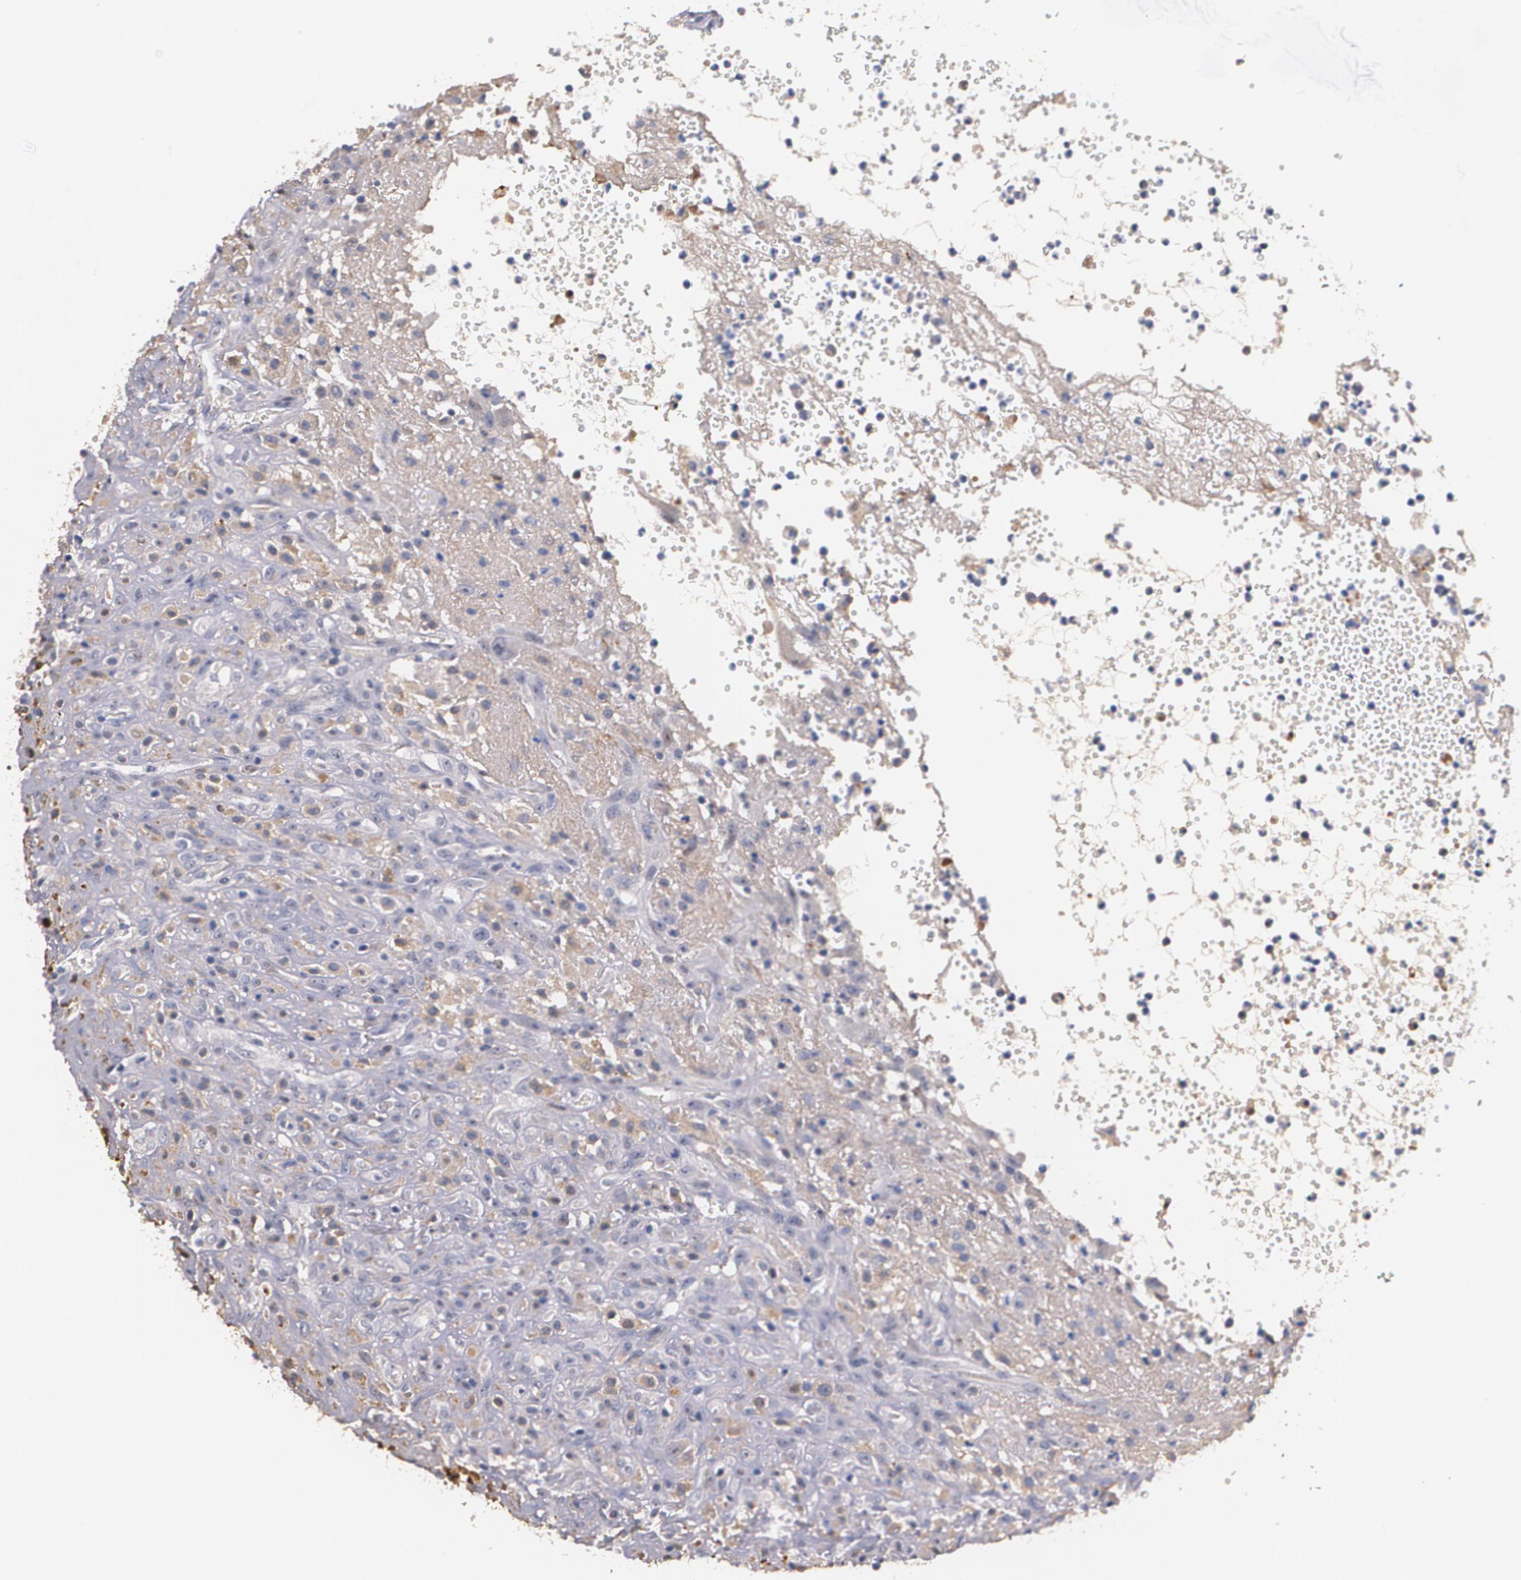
{"staining": {"intensity": "weak", "quantity": "<25%", "location": "cytoplasmic/membranous"}, "tissue": "glioma", "cell_type": "Tumor cells", "image_type": "cancer", "snomed": [{"axis": "morphology", "description": "Glioma, malignant, High grade"}, {"axis": "topography", "description": "Brain"}], "caption": "Micrograph shows no significant protein expression in tumor cells of glioma.", "gene": "AMBP", "patient": {"sex": "male", "age": 66}}